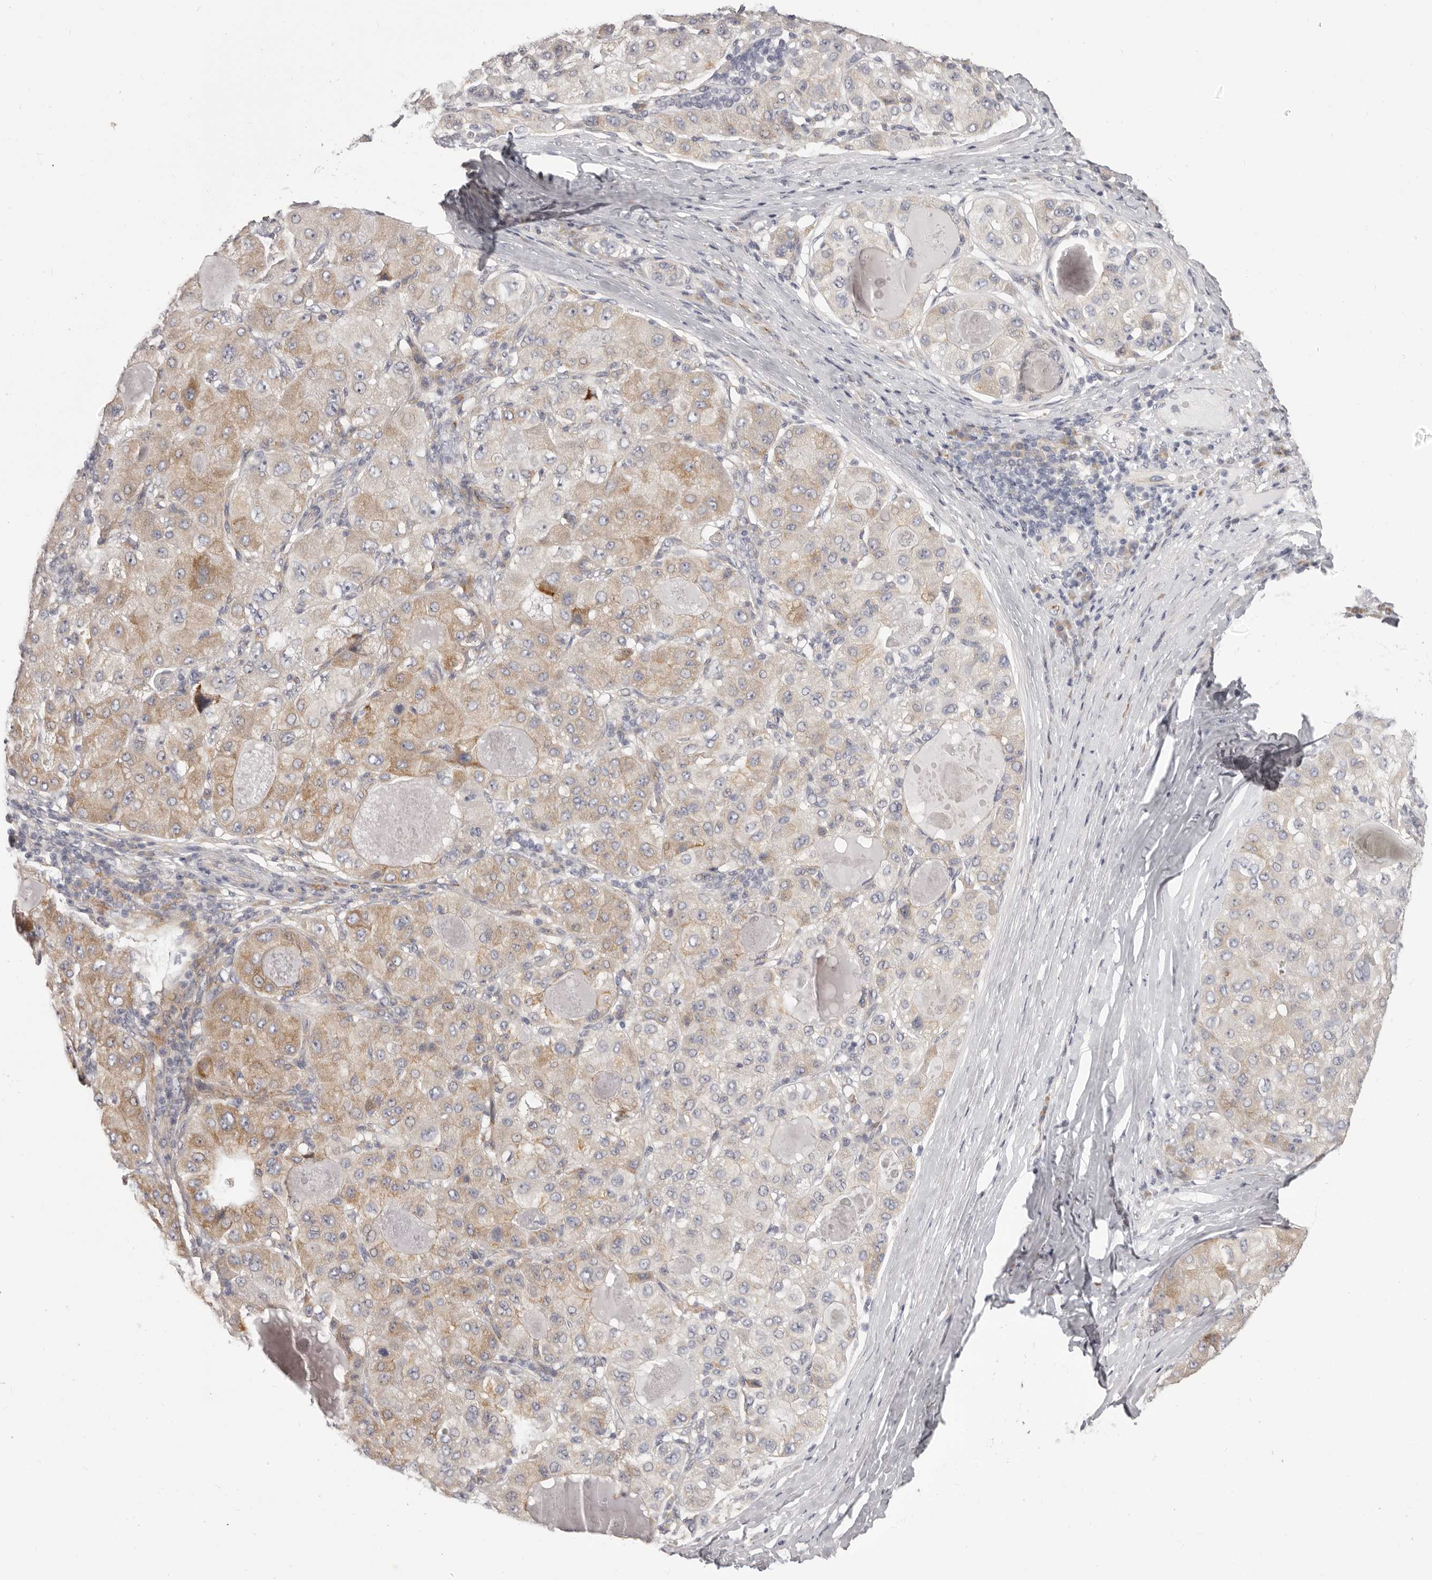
{"staining": {"intensity": "weak", "quantity": "25%-75%", "location": "cytoplasmic/membranous"}, "tissue": "liver cancer", "cell_type": "Tumor cells", "image_type": "cancer", "snomed": [{"axis": "morphology", "description": "Carcinoma, Hepatocellular, NOS"}, {"axis": "topography", "description": "Liver"}], "caption": "A brown stain shows weak cytoplasmic/membranous staining of a protein in human liver hepatocellular carcinoma tumor cells. The staining was performed using DAB (3,3'-diaminobenzidine), with brown indicating positive protein expression. Nuclei are stained blue with hematoxylin.", "gene": "OTUD3", "patient": {"sex": "male", "age": 80}}